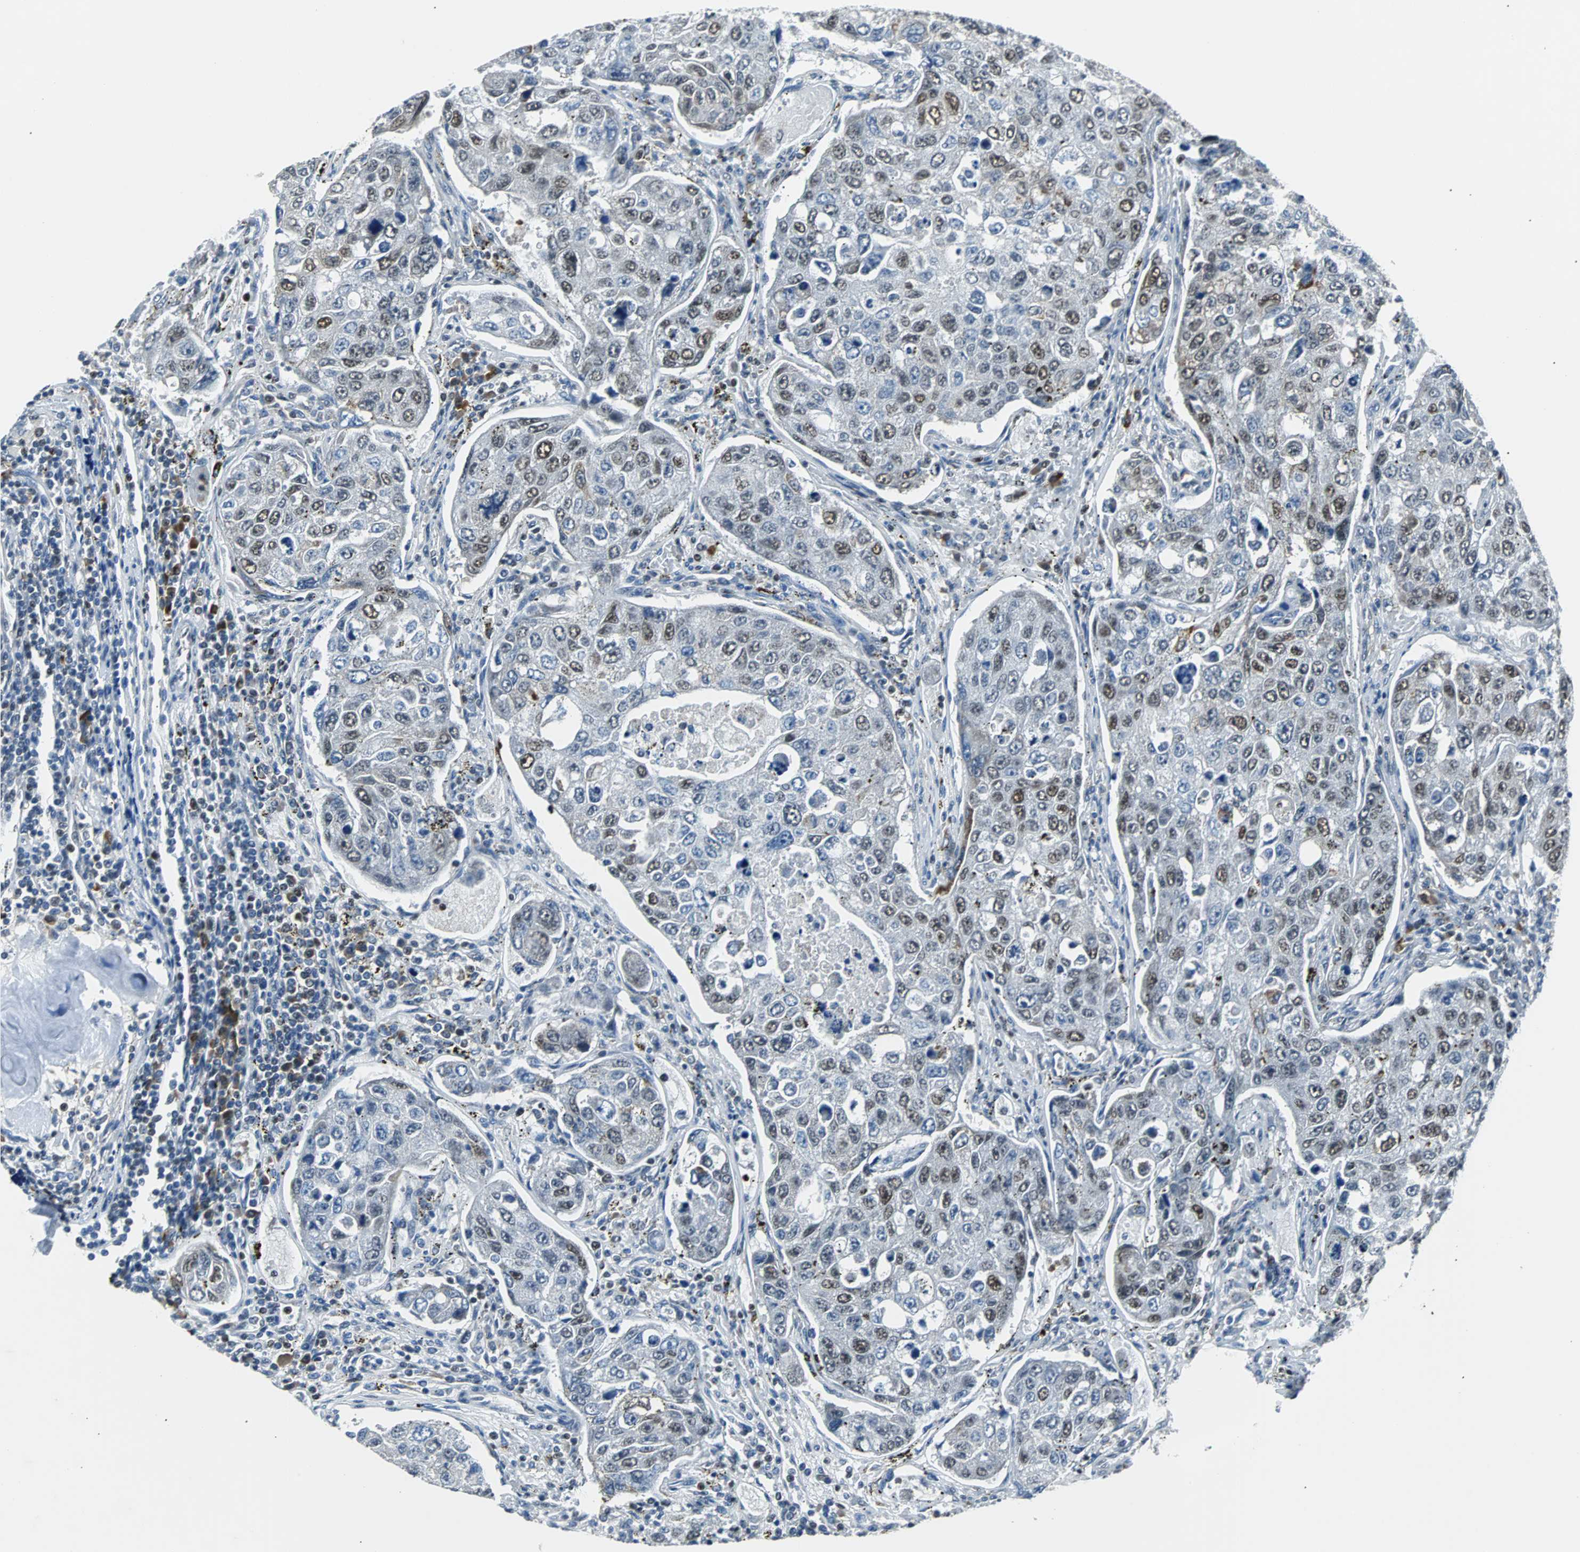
{"staining": {"intensity": "moderate", "quantity": "25%-75%", "location": "cytoplasmic/membranous,nuclear"}, "tissue": "urothelial cancer", "cell_type": "Tumor cells", "image_type": "cancer", "snomed": [{"axis": "morphology", "description": "Urothelial carcinoma, High grade"}, {"axis": "topography", "description": "Lymph node"}, {"axis": "topography", "description": "Urinary bladder"}], "caption": "Protein analysis of high-grade urothelial carcinoma tissue exhibits moderate cytoplasmic/membranous and nuclear expression in about 25%-75% of tumor cells.", "gene": "USP28", "patient": {"sex": "male", "age": 51}}